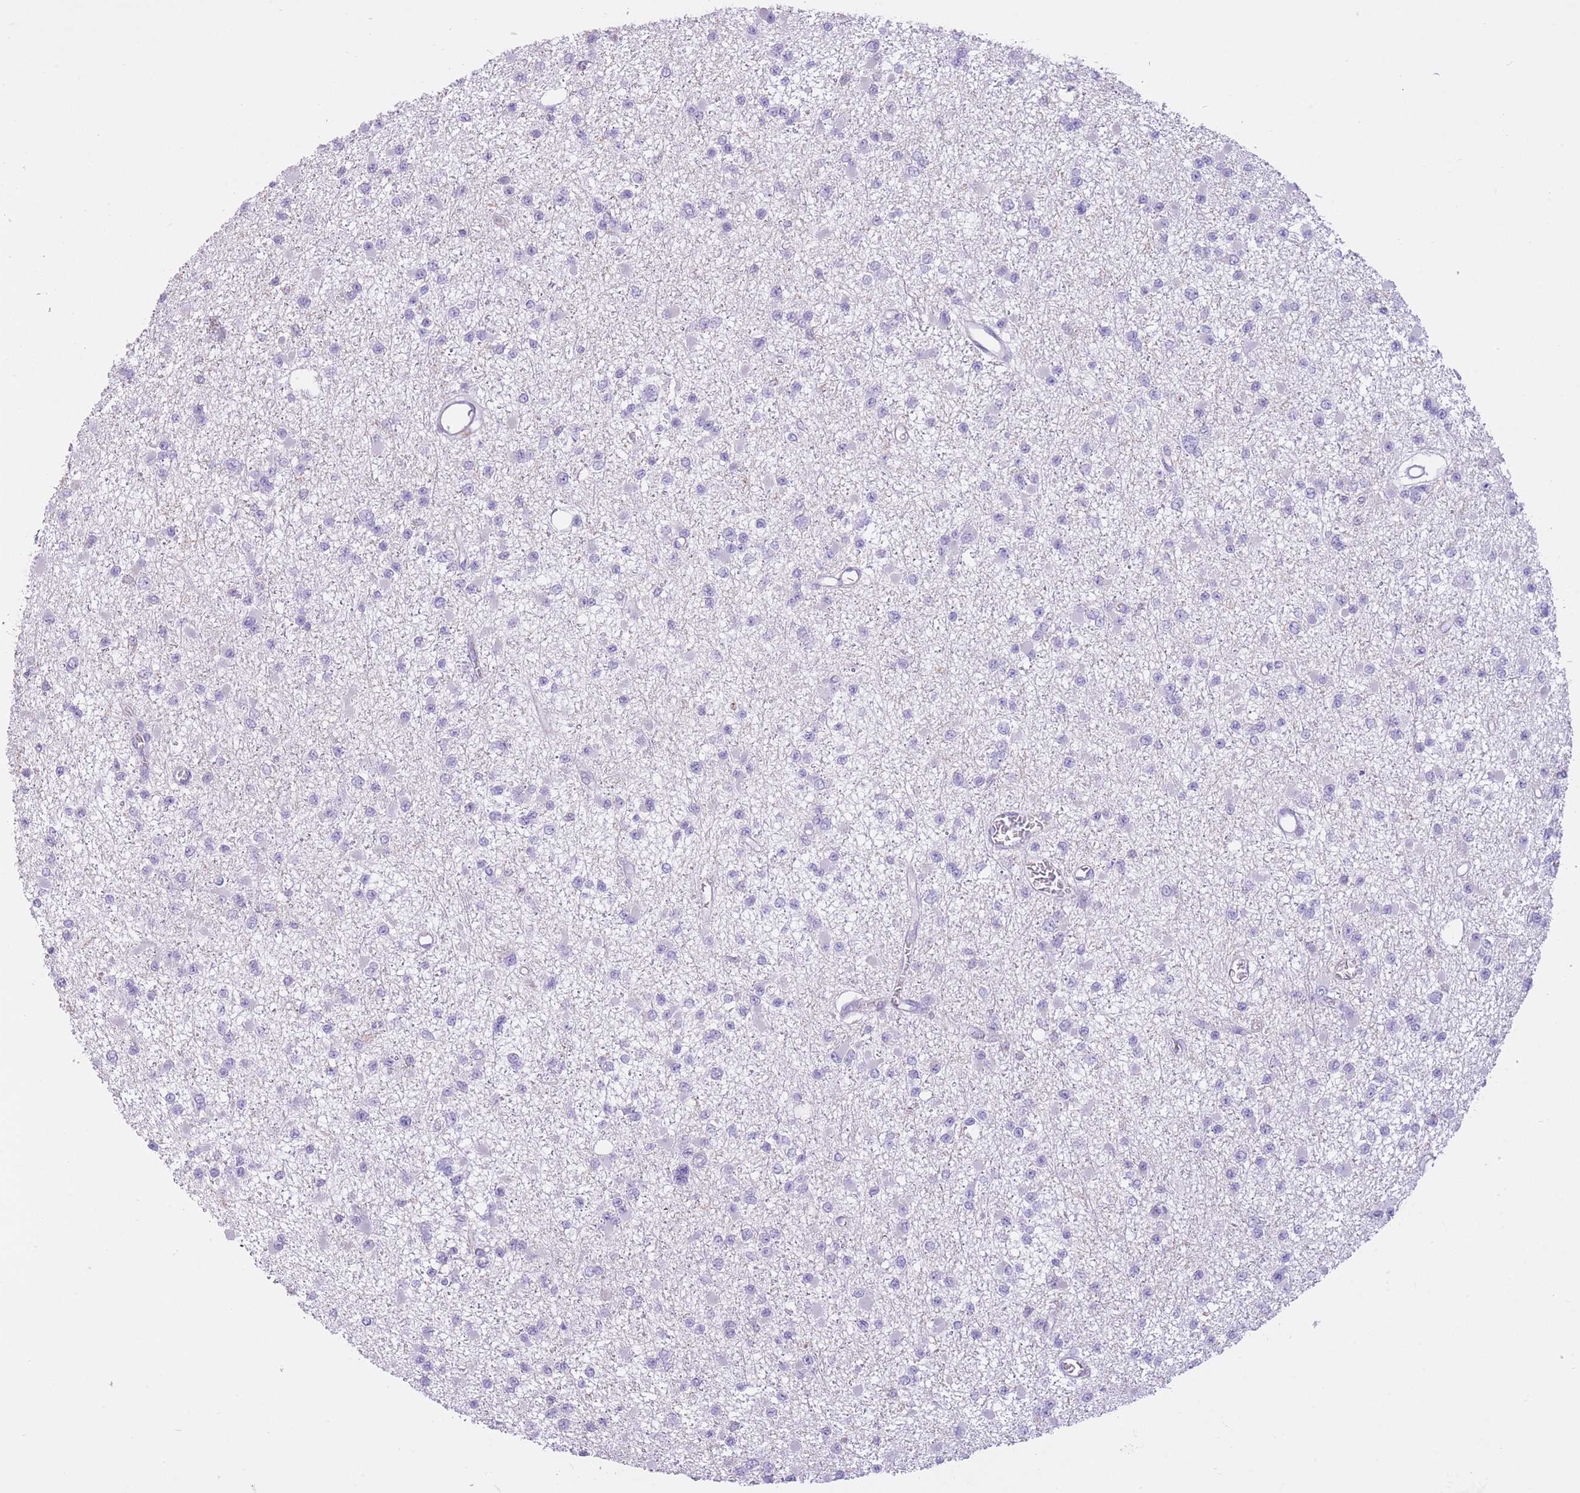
{"staining": {"intensity": "negative", "quantity": "none", "location": "none"}, "tissue": "glioma", "cell_type": "Tumor cells", "image_type": "cancer", "snomed": [{"axis": "morphology", "description": "Glioma, malignant, Low grade"}, {"axis": "topography", "description": "Brain"}], "caption": "There is no significant expression in tumor cells of glioma. Nuclei are stained in blue.", "gene": "PDHA1", "patient": {"sex": "female", "age": 22}}